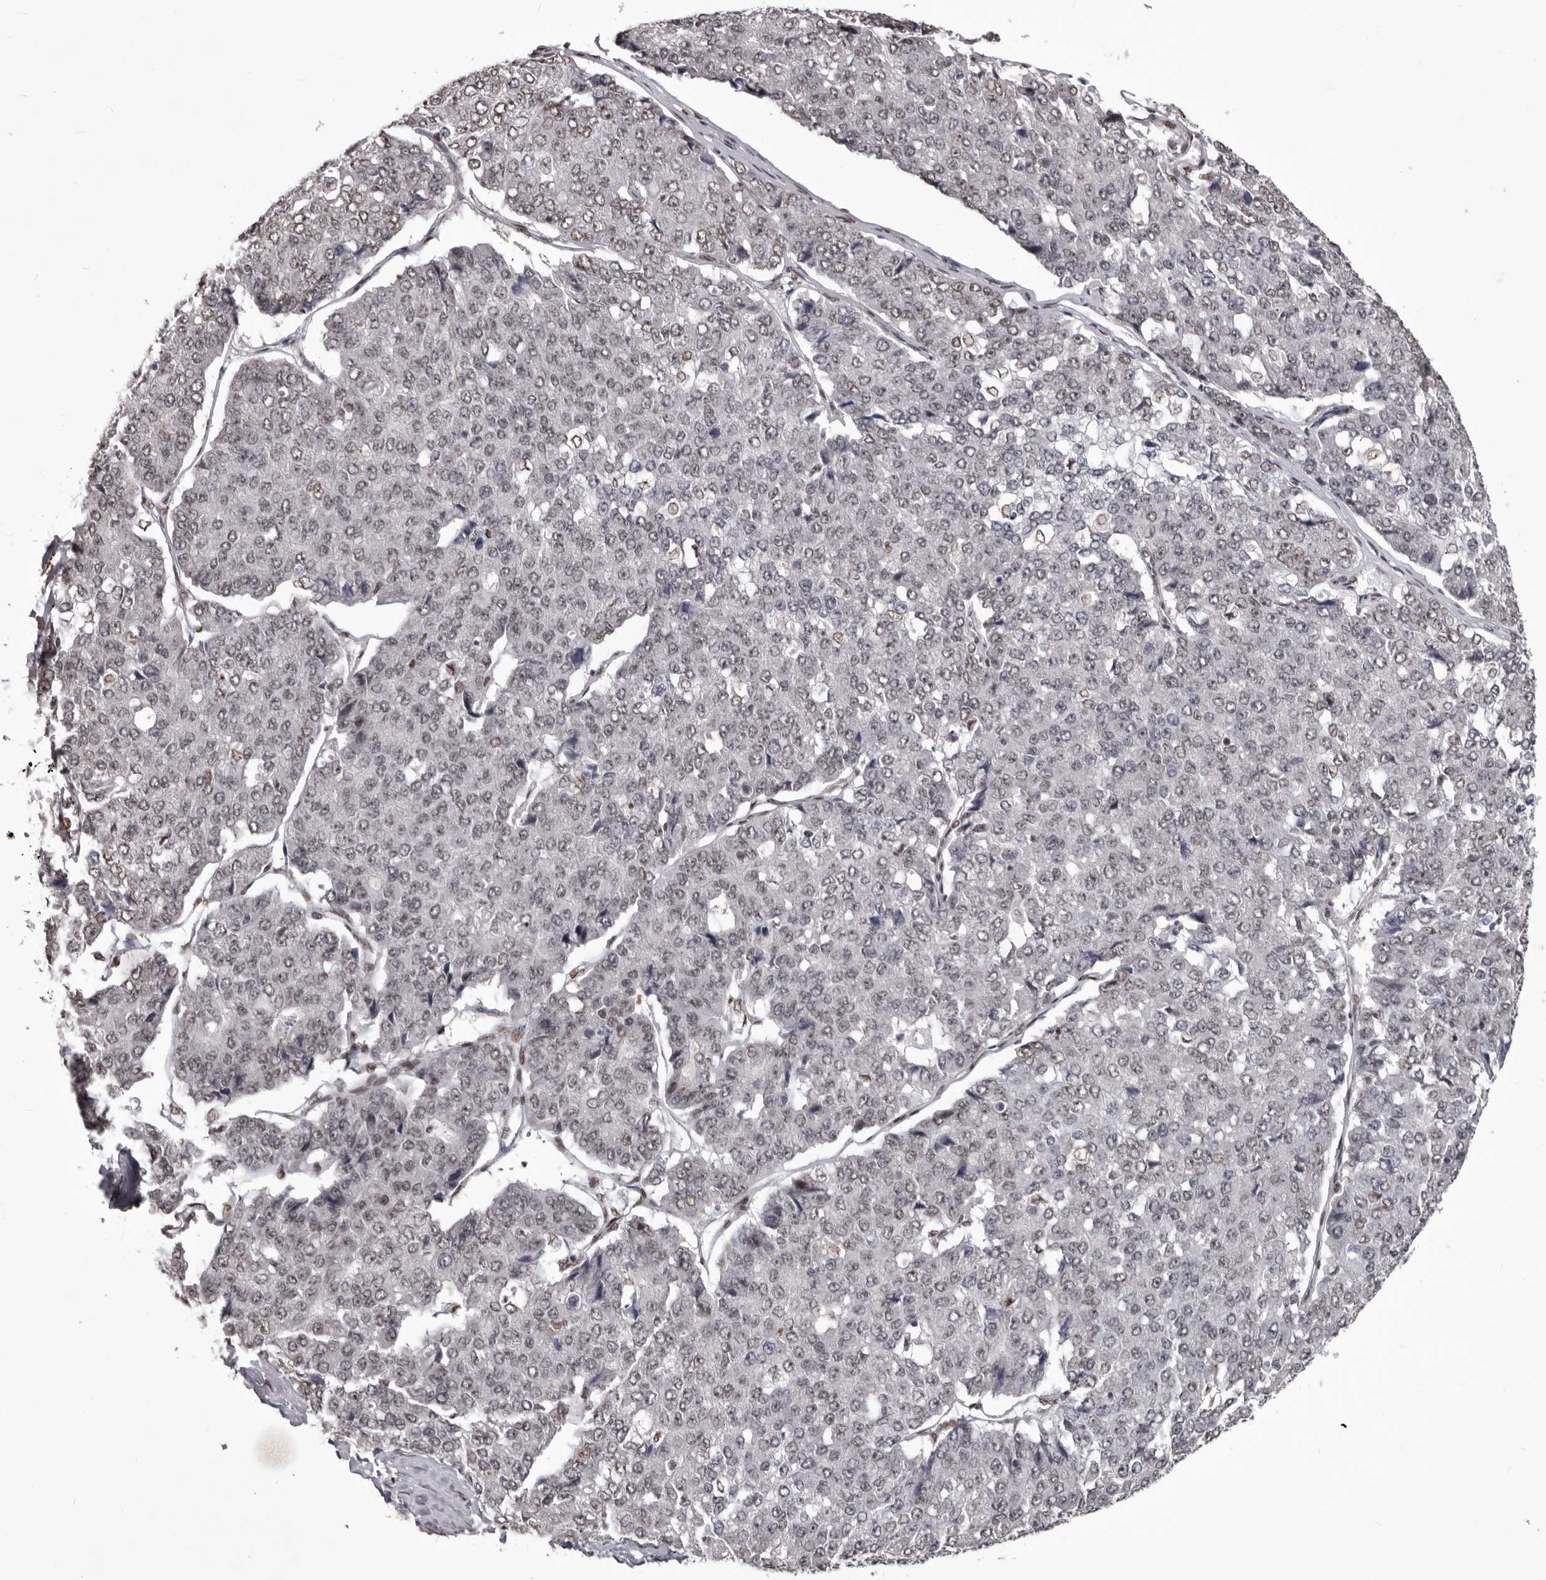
{"staining": {"intensity": "weak", "quantity": "25%-75%", "location": "nuclear"}, "tissue": "pancreatic cancer", "cell_type": "Tumor cells", "image_type": "cancer", "snomed": [{"axis": "morphology", "description": "Adenocarcinoma, NOS"}, {"axis": "topography", "description": "Pancreas"}], "caption": "Immunohistochemical staining of human pancreatic cancer (adenocarcinoma) exhibits low levels of weak nuclear protein expression in about 25%-75% of tumor cells. (DAB (3,3'-diaminobenzidine) = brown stain, brightfield microscopy at high magnification).", "gene": "NUMA1", "patient": {"sex": "male", "age": 50}}